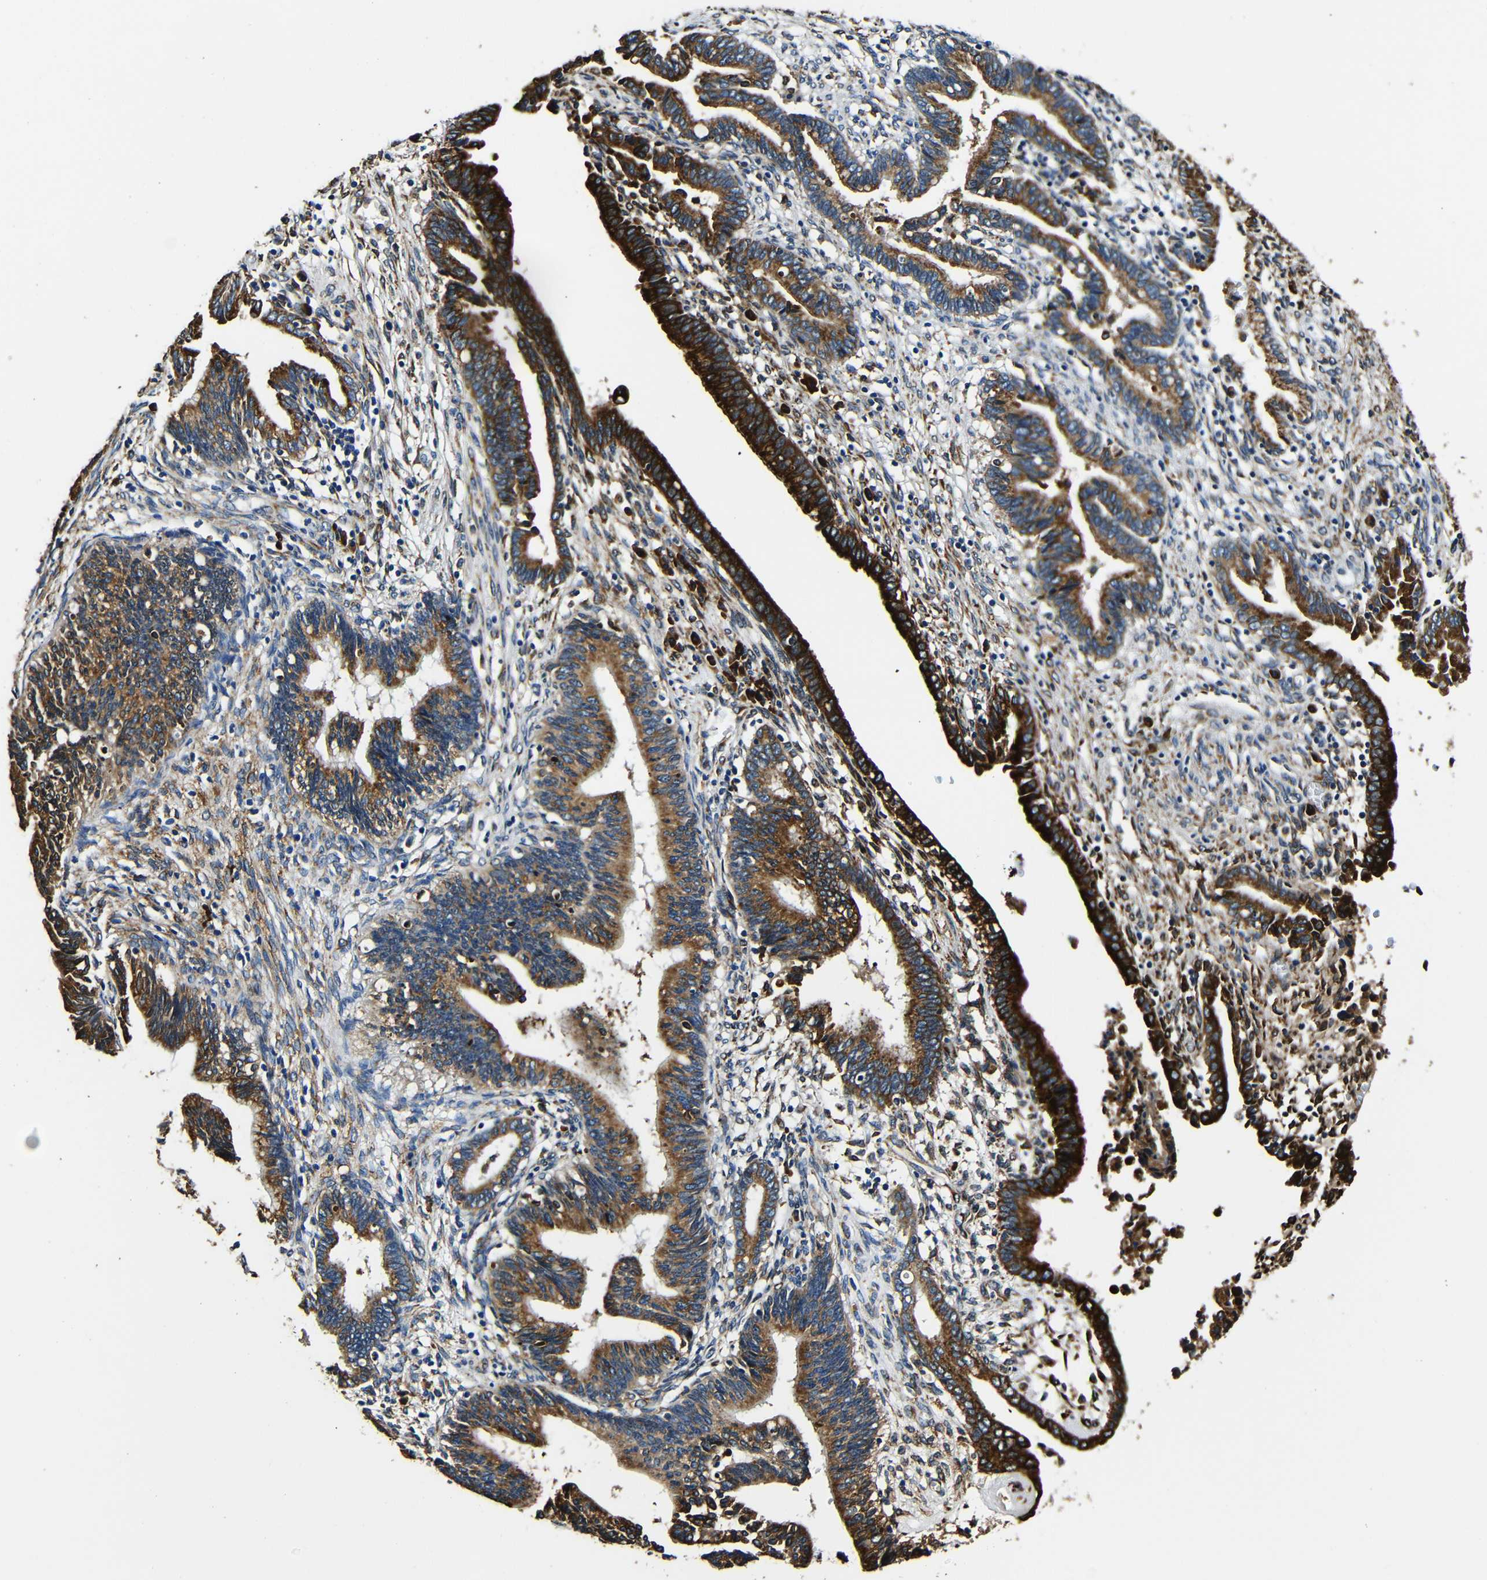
{"staining": {"intensity": "strong", "quantity": ">75%", "location": "cytoplasmic/membranous"}, "tissue": "cervical cancer", "cell_type": "Tumor cells", "image_type": "cancer", "snomed": [{"axis": "morphology", "description": "Adenocarcinoma, NOS"}, {"axis": "topography", "description": "Cervix"}], "caption": "Tumor cells demonstrate high levels of strong cytoplasmic/membranous expression in approximately >75% of cells in cervical cancer.", "gene": "RRBP1", "patient": {"sex": "female", "age": 44}}